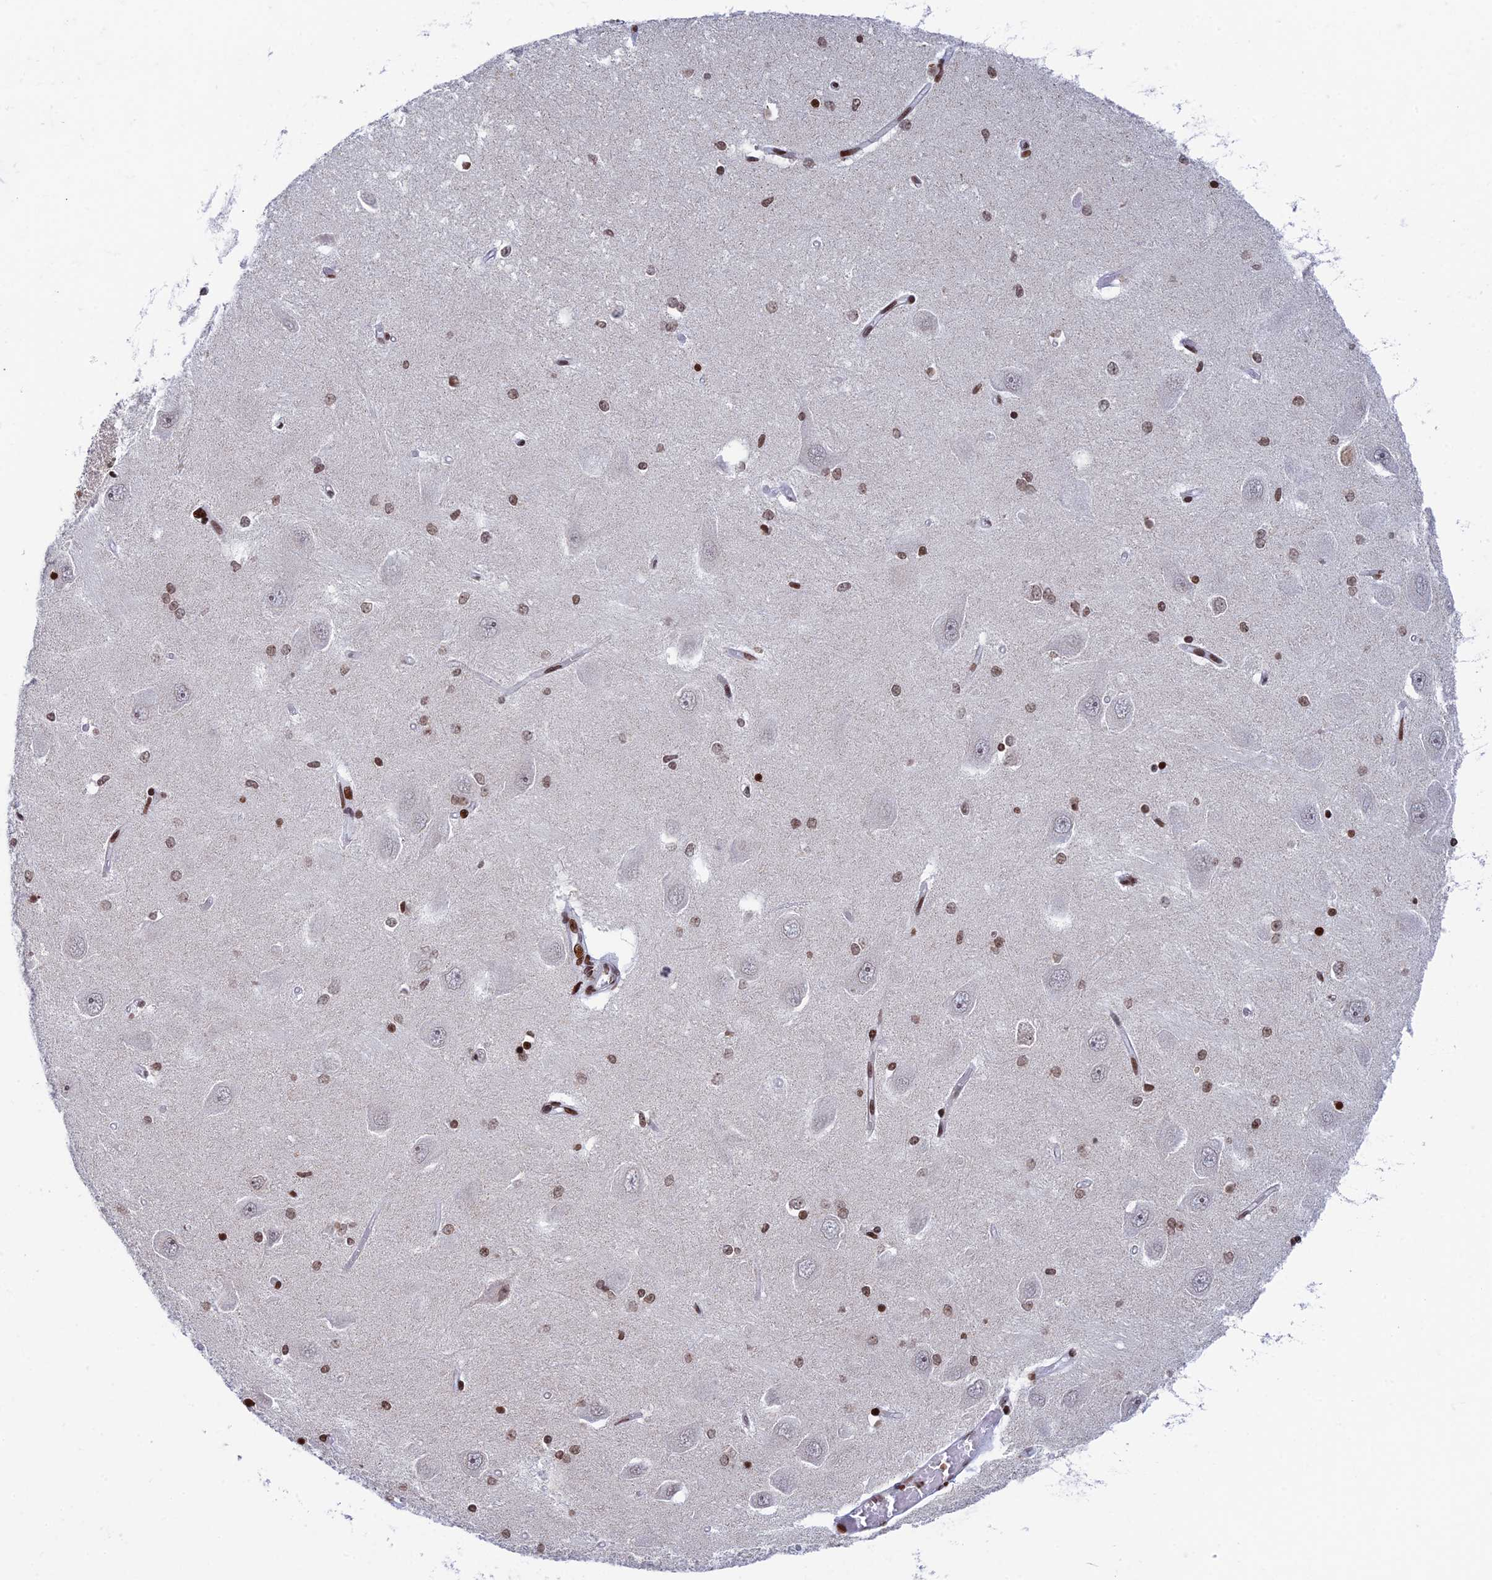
{"staining": {"intensity": "strong", "quantity": ">75%", "location": "nuclear"}, "tissue": "hippocampus", "cell_type": "Glial cells", "image_type": "normal", "snomed": [{"axis": "morphology", "description": "Normal tissue, NOS"}, {"axis": "topography", "description": "Hippocampus"}], "caption": "High-power microscopy captured an IHC micrograph of benign hippocampus, revealing strong nuclear staining in approximately >75% of glial cells. (DAB (3,3'-diaminobenzidine) IHC with brightfield microscopy, high magnification).", "gene": "RPAP1", "patient": {"sex": "male", "age": 45}}